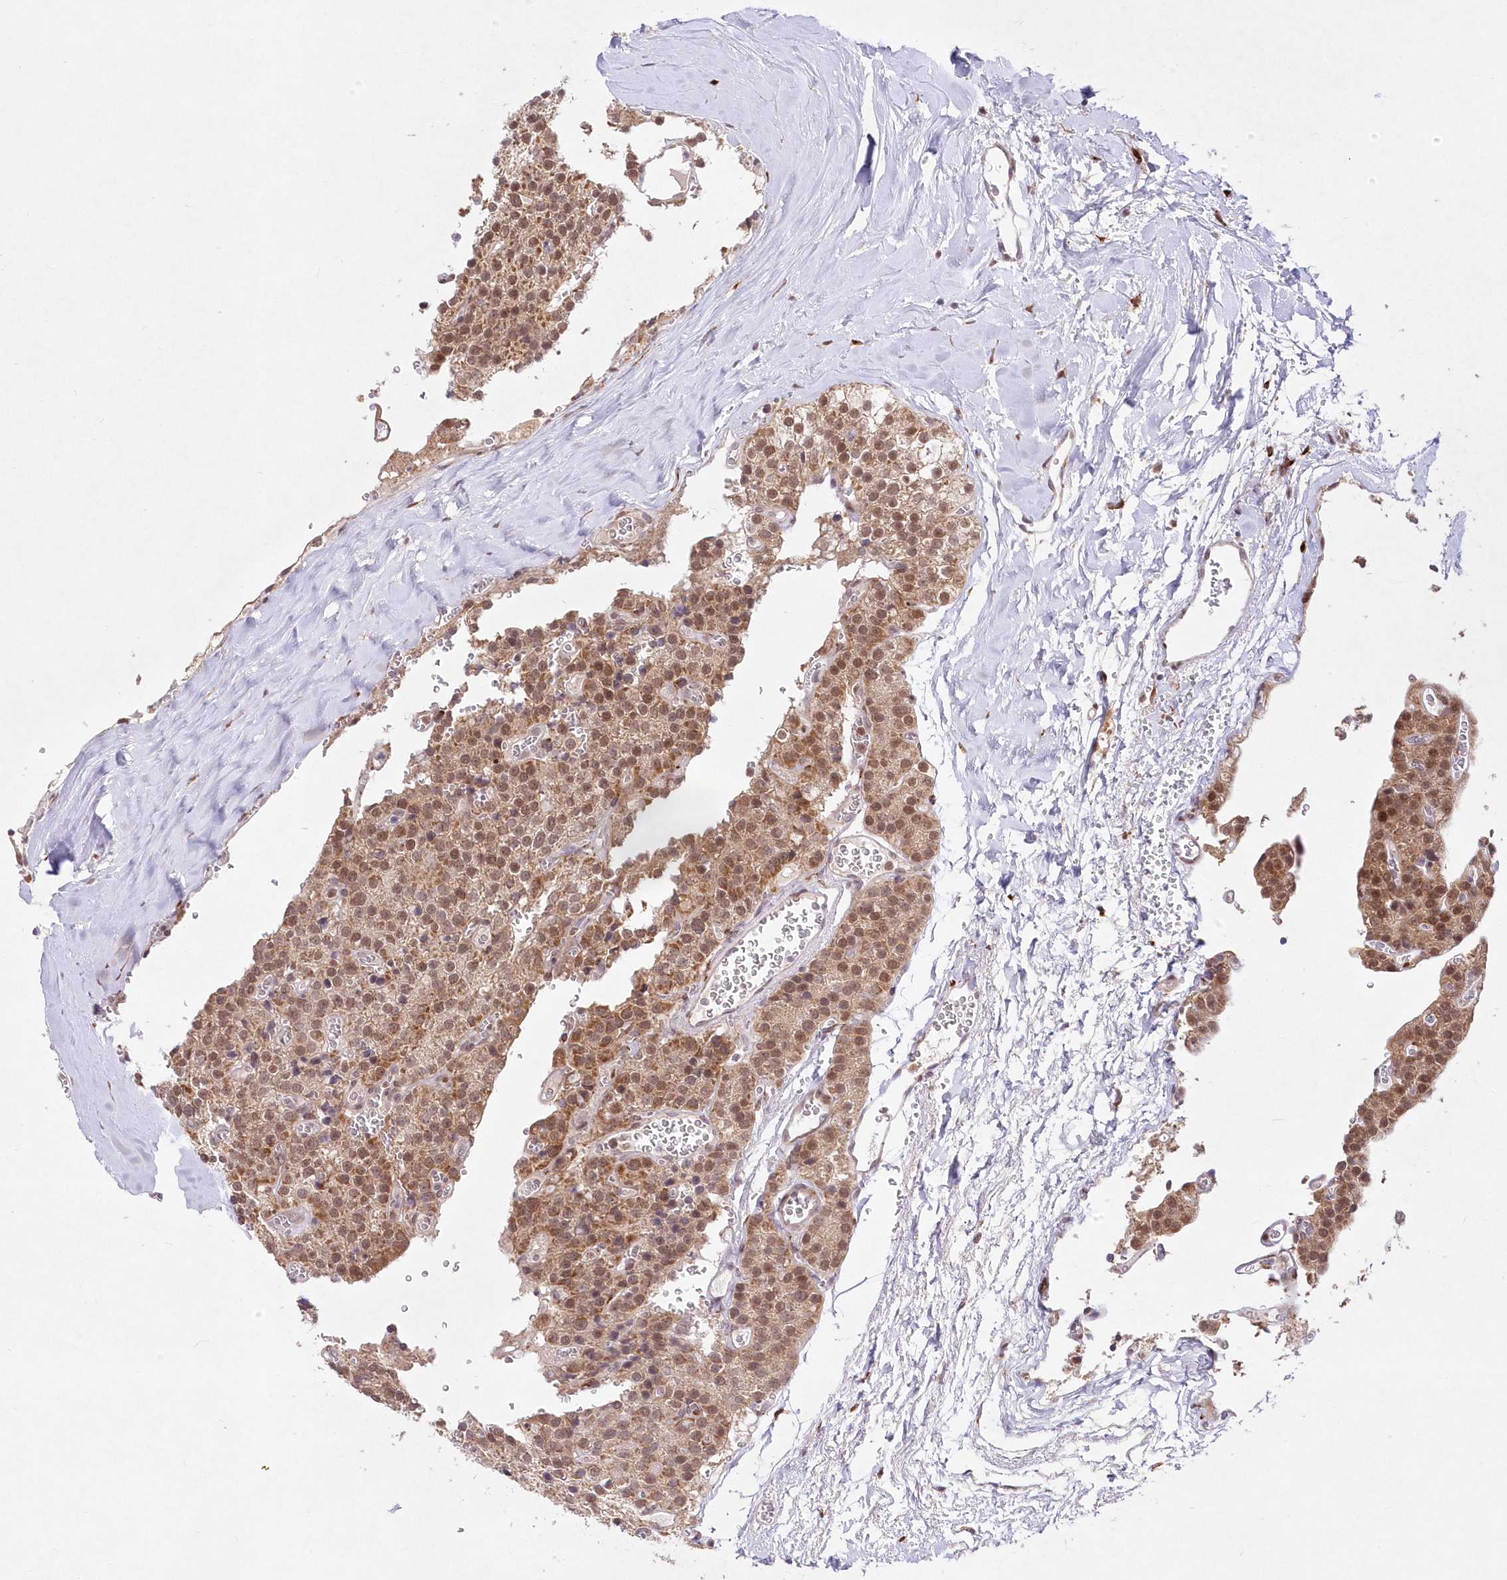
{"staining": {"intensity": "moderate", "quantity": ">75%", "location": "nuclear"}, "tissue": "parathyroid gland", "cell_type": "Glandular cells", "image_type": "normal", "snomed": [{"axis": "morphology", "description": "Normal tissue, NOS"}, {"axis": "topography", "description": "Parathyroid gland"}], "caption": "Glandular cells show medium levels of moderate nuclear expression in about >75% of cells in unremarkable parathyroid gland.", "gene": "LDB1", "patient": {"sex": "female", "age": 64}}